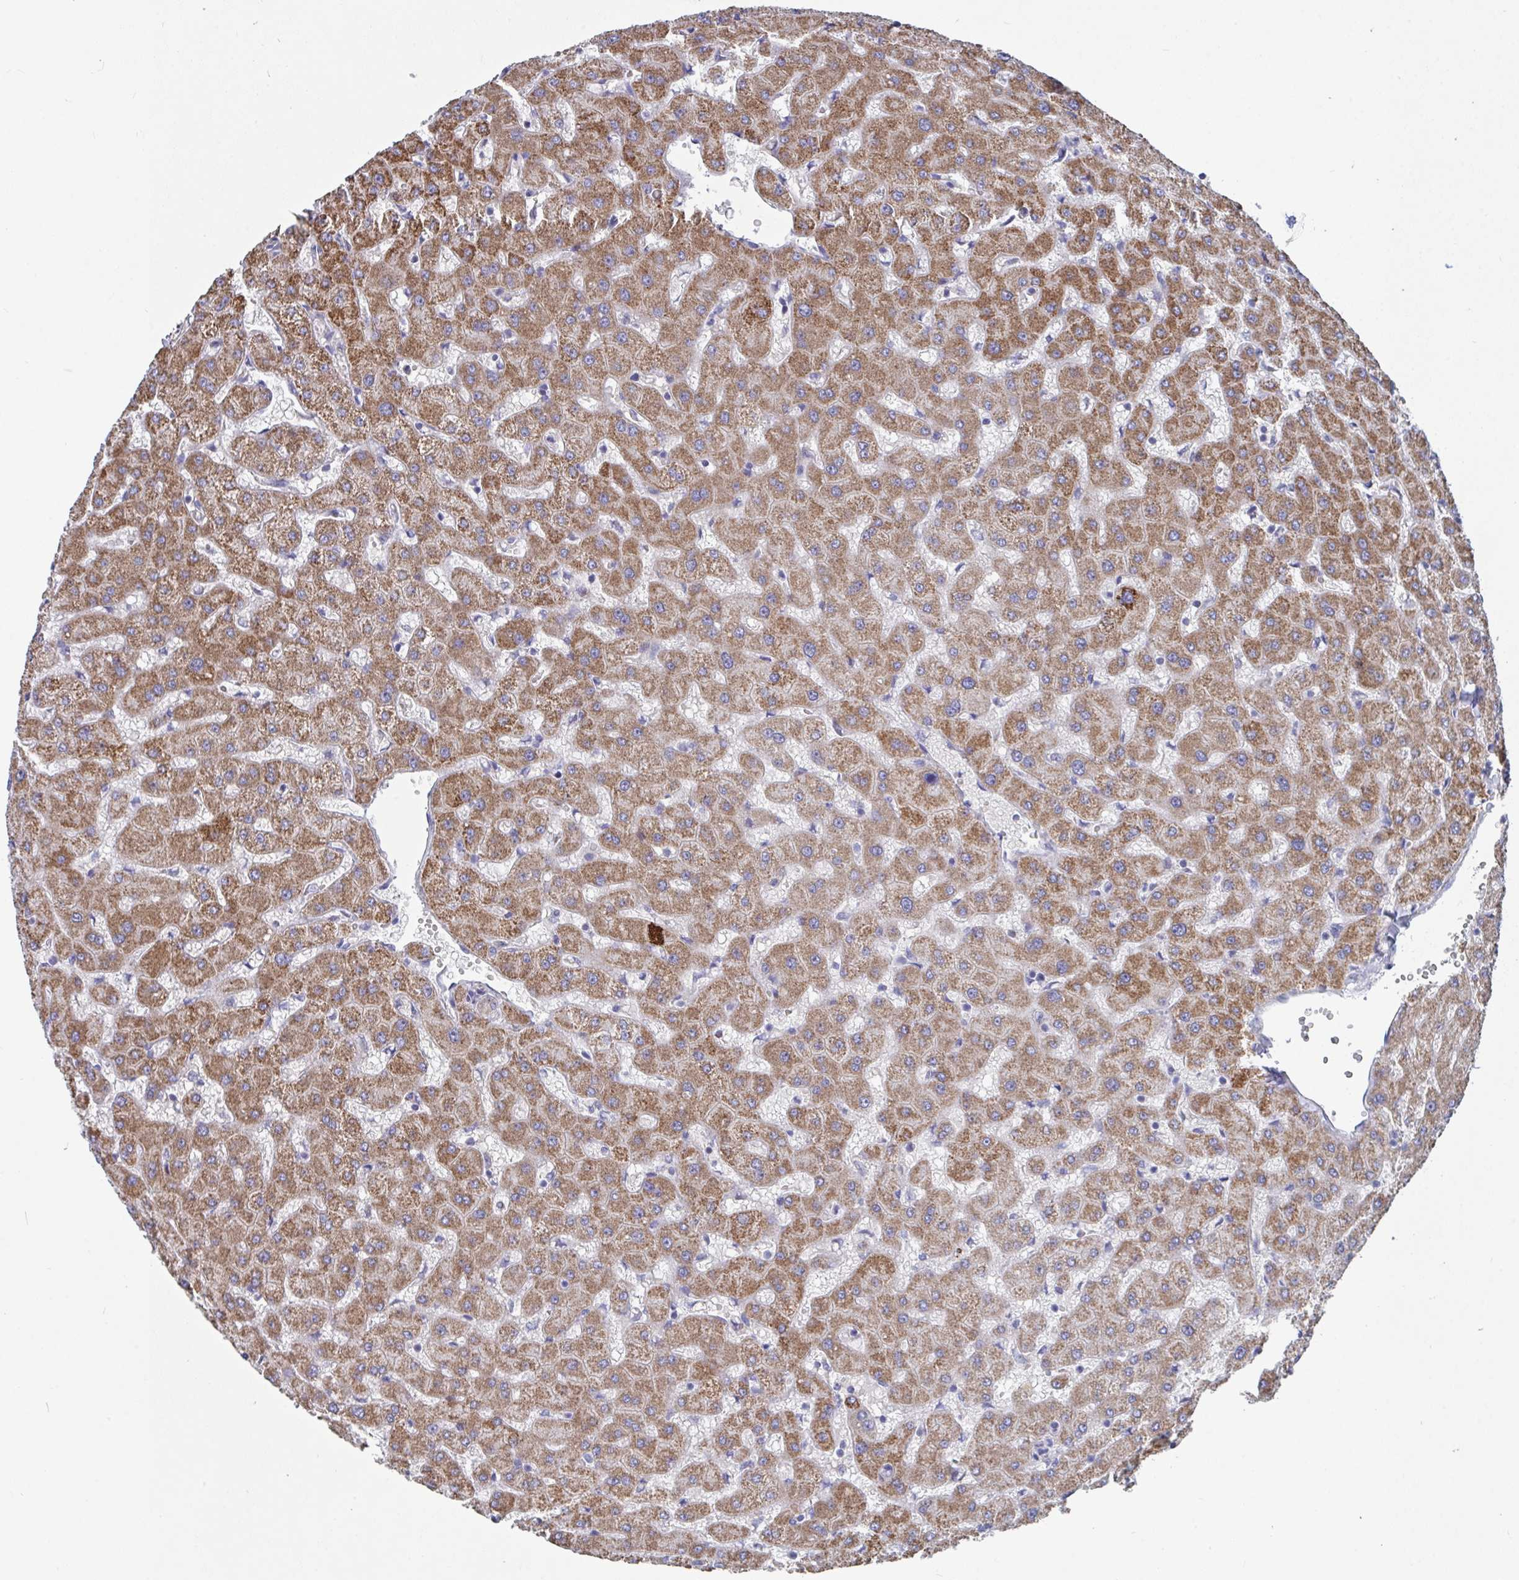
{"staining": {"intensity": "negative", "quantity": "none", "location": "none"}, "tissue": "liver", "cell_type": "Cholangiocytes", "image_type": "normal", "snomed": [{"axis": "morphology", "description": "Normal tissue, NOS"}, {"axis": "topography", "description": "Liver"}], "caption": "Immunohistochemical staining of normal human liver displays no significant positivity in cholangiocytes. Brightfield microscopy of immunohistochemistry stained with DAB (3,3'-diaminobenzidine) (brown) and hematoxylin (blue), captured at high magnification.", "gene": "FAM156A", "patient": {"sex": "female", "age": 63}}